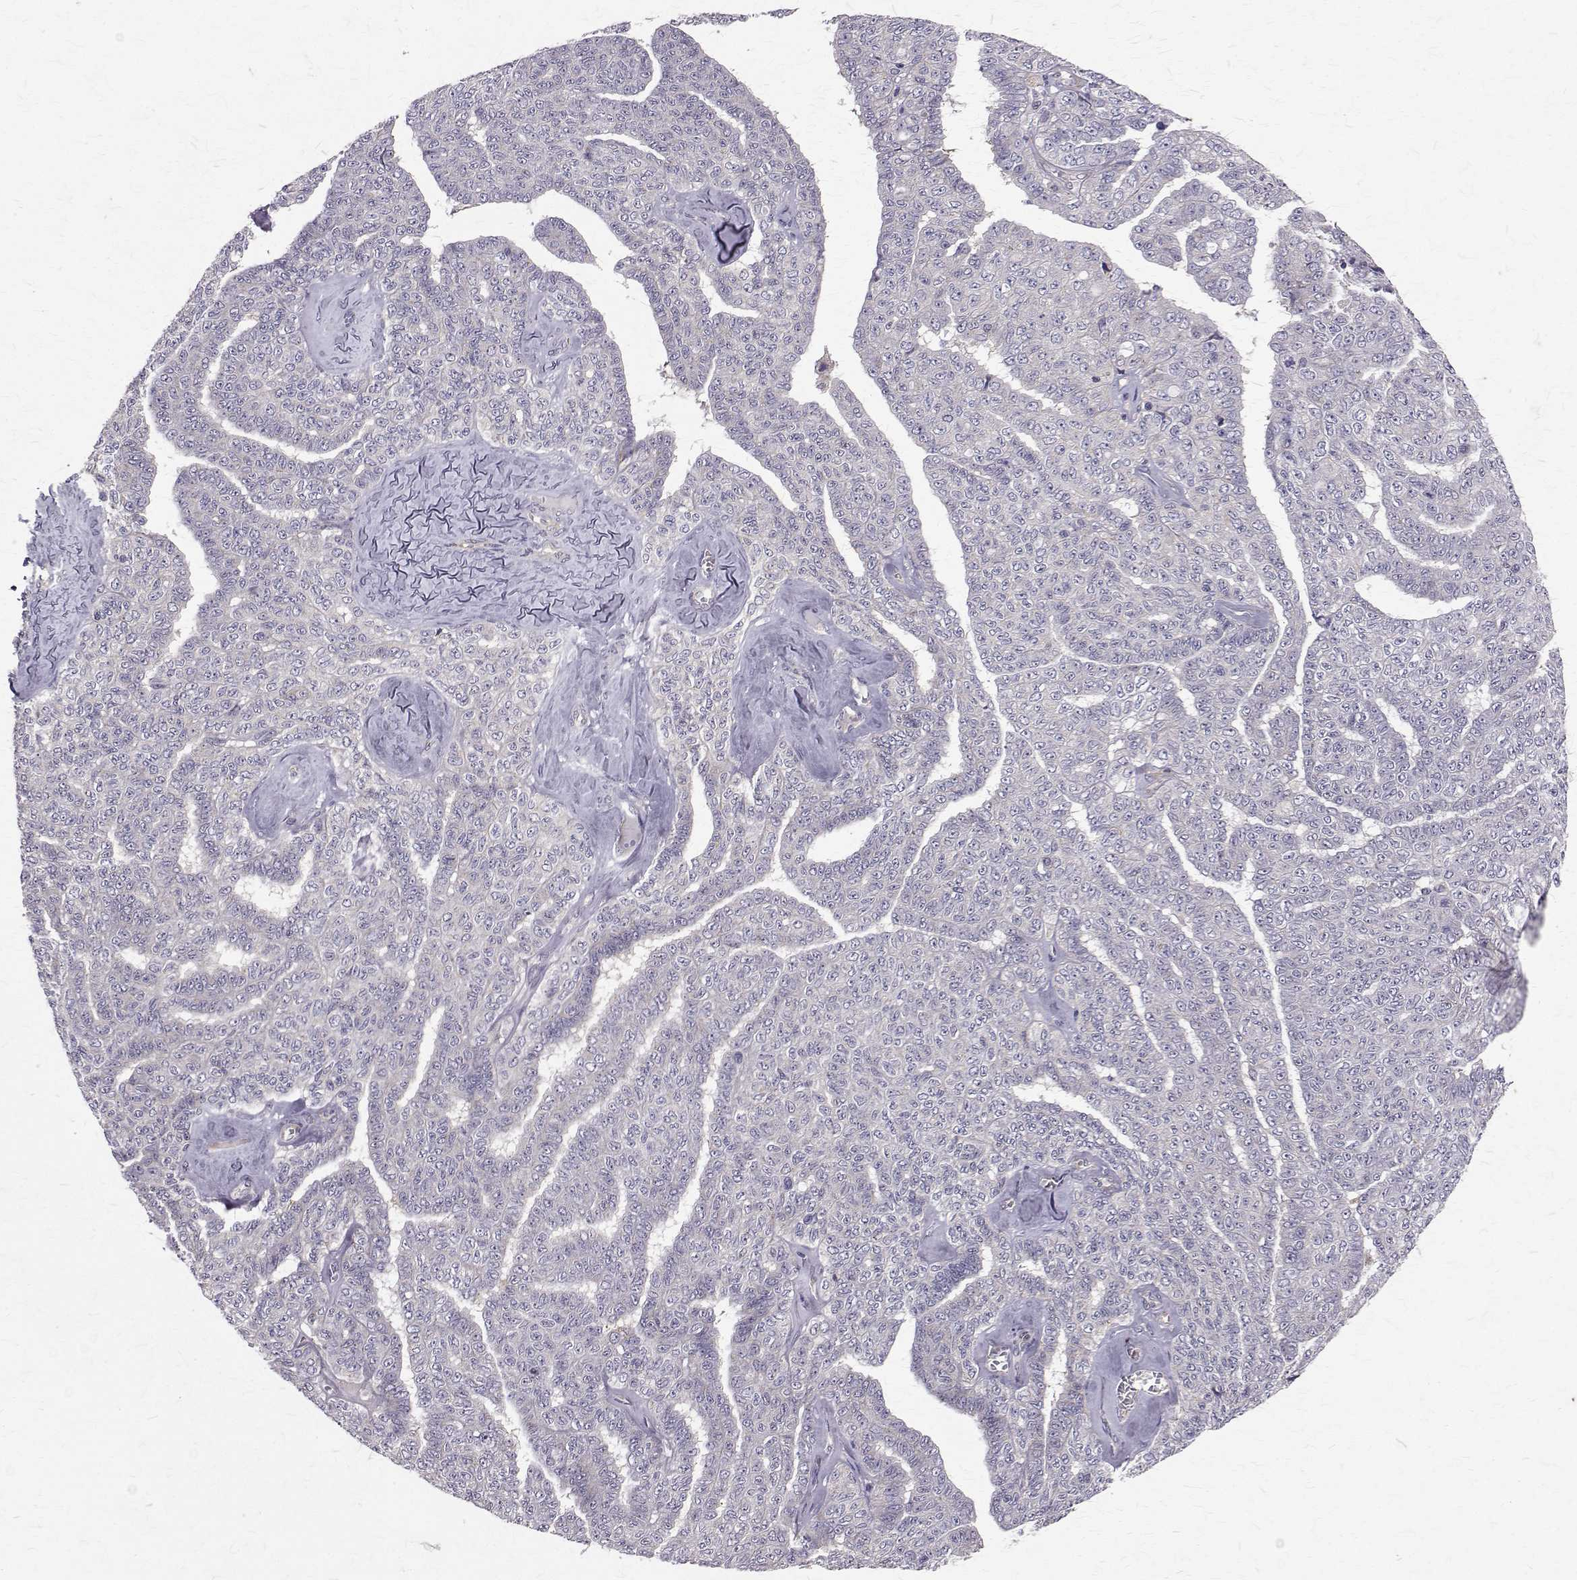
{"staining": {"intensity": "negative", "quantity": "none", "location": "none"}, "tissue": "ovarian cancer", "cell_type": "Tumor cells", "image_type": "cancer", "snomed": [{"axis": "morphology", "description": "Cystadenocarcinoma, serous, NOS"}, {"axis": "topography", "description": "Ovary"}], "caption": "The IHC histopathology image has no significant positivity in tumor cells of serous cystadenocarcinoma (ovarian) tissue.", "gene": "ARFGAP1", "patient": {"sex": "female", "age": 71}}